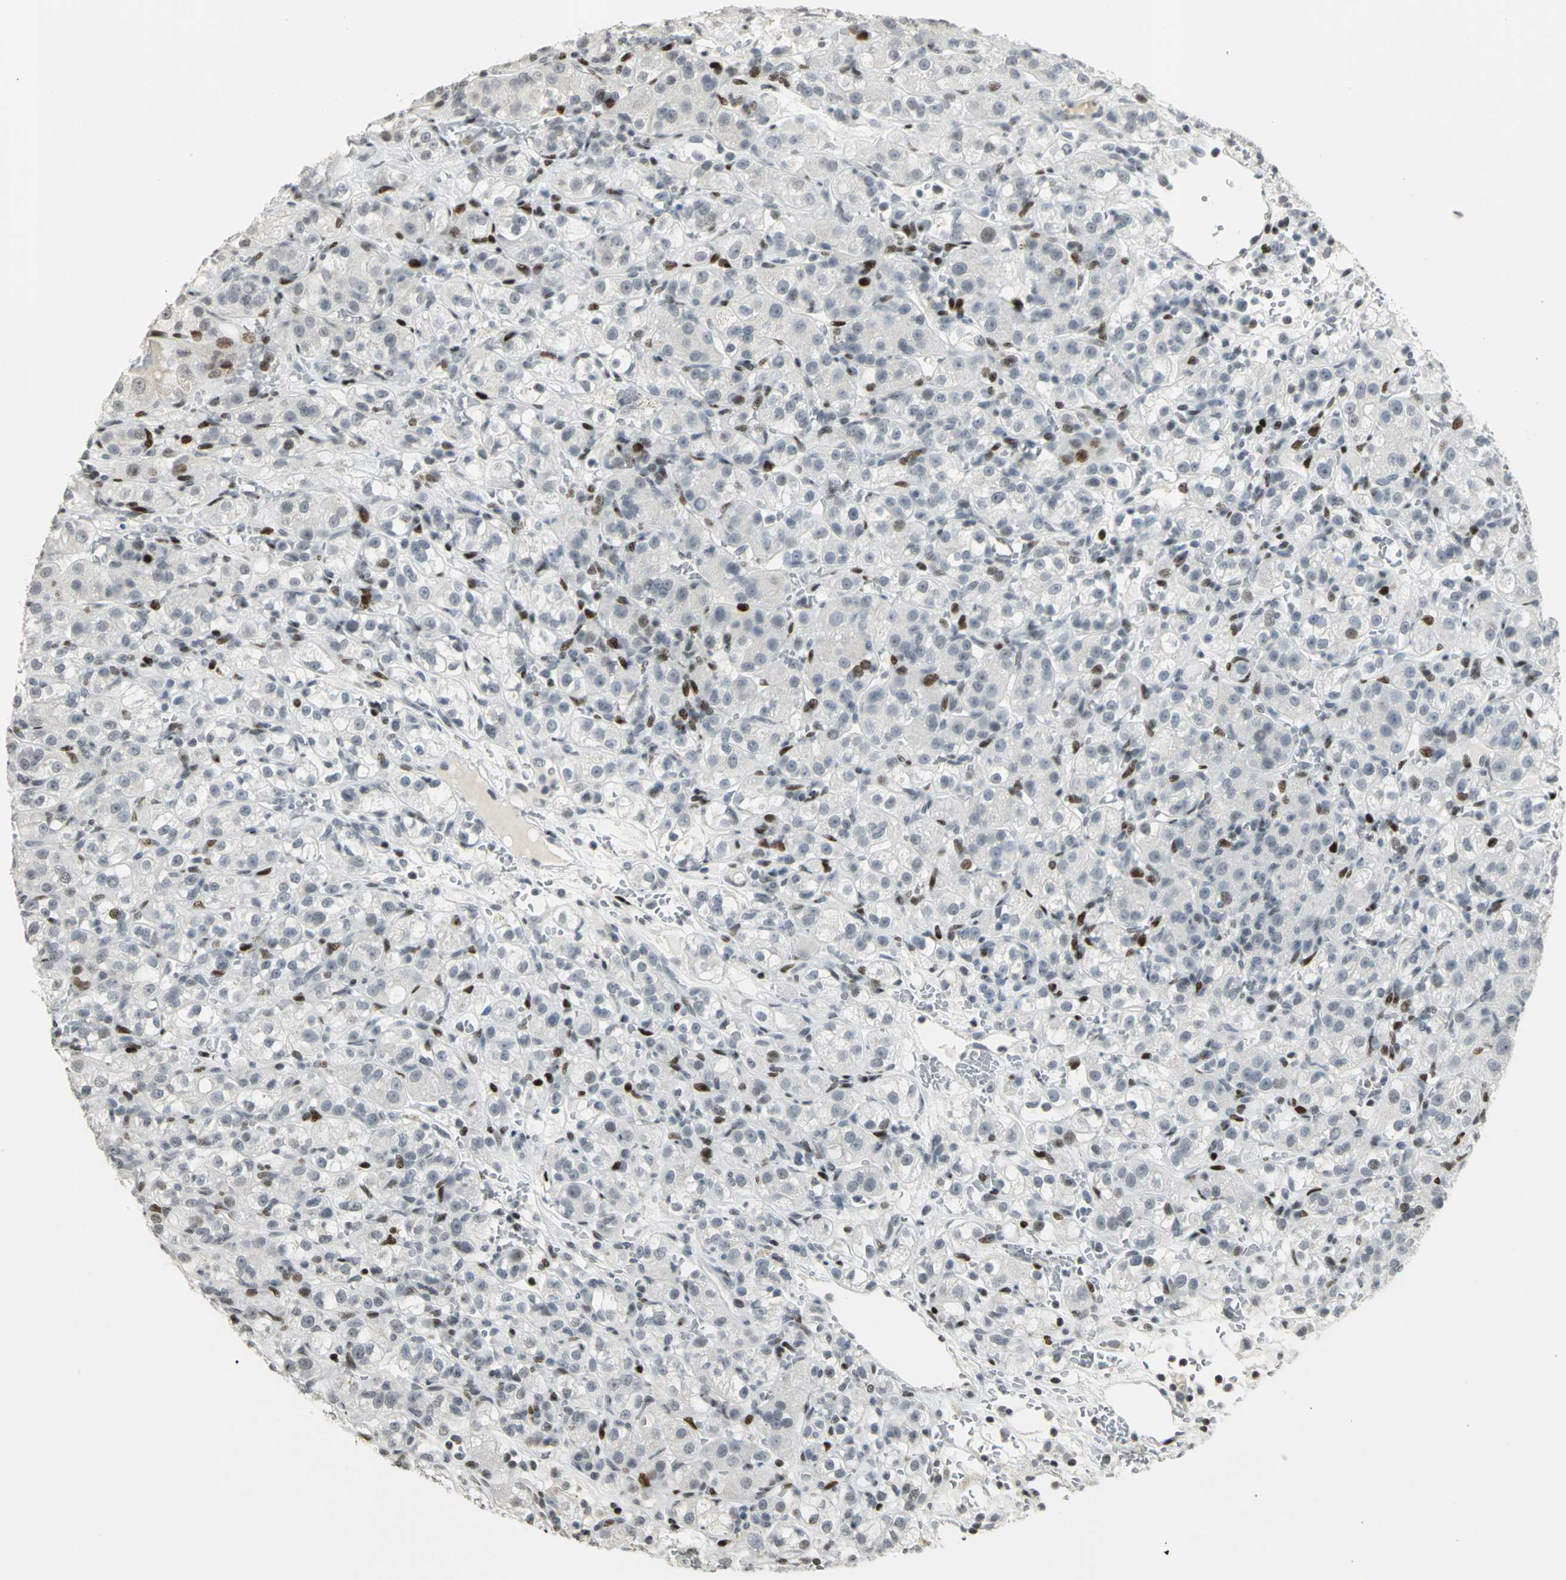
{"staining": {"intensity": "moderate", "quantity": "<25%", "location": "nuclear"}, "tissue": "renal cancer", "cell_type": "Tumor cells", "image_type": "cancer", "snomed": [{"axis": "morphology", "description": "Normal tissue, NOS"}, {"axis": "morphology", "description": "Adenocarcinoma, NOS"}, {"axis": "topography", "description": "Kidney"}], "caption": "High-power microscopy captured an IHC photomicrograph of adenocarcinoma (renal), revealing moderate nuclear expression in approximately <25% of tumor cells.", "gene": "KDM1A", "patient": {"sex": "male", "age": 61}}